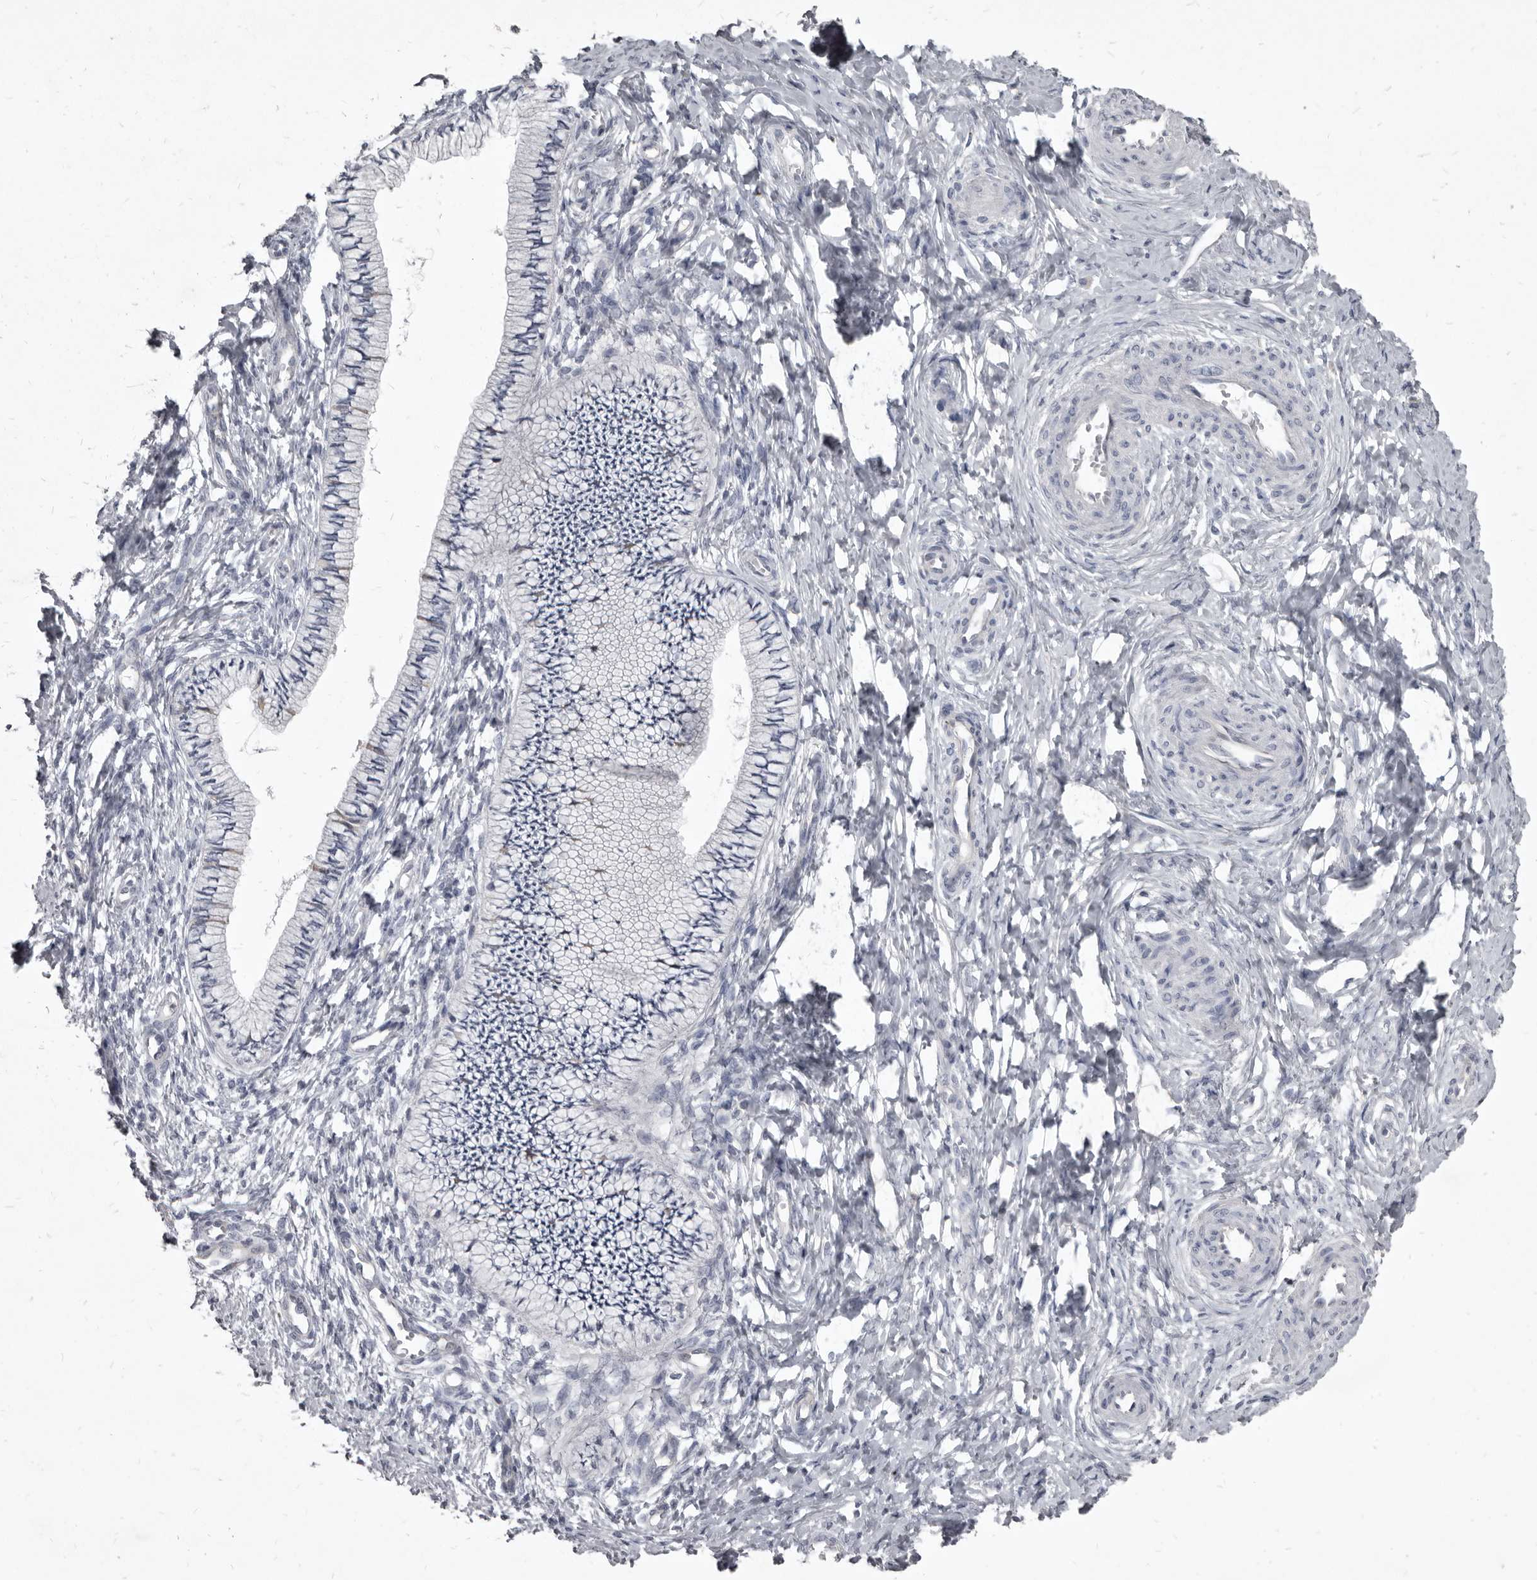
{"staining": {"intensity": "weak", "quantity": "<25%", "location": "cytoplasmic/membranous"}, "tissue": "cervix", "cell_type": "Glandular cells", "image_type": "normal", "snomed": [{"axis": "morphology", "description": "Normal tissue, NOS"}, {"axis": "topography", "description": "Cervix"}], "caption": "The immunohistochemistry micrograph has no significant staining in glandular cells of cervix.", "gene": "GSK3B", "patient": {"sex": "female", "age": 36}}